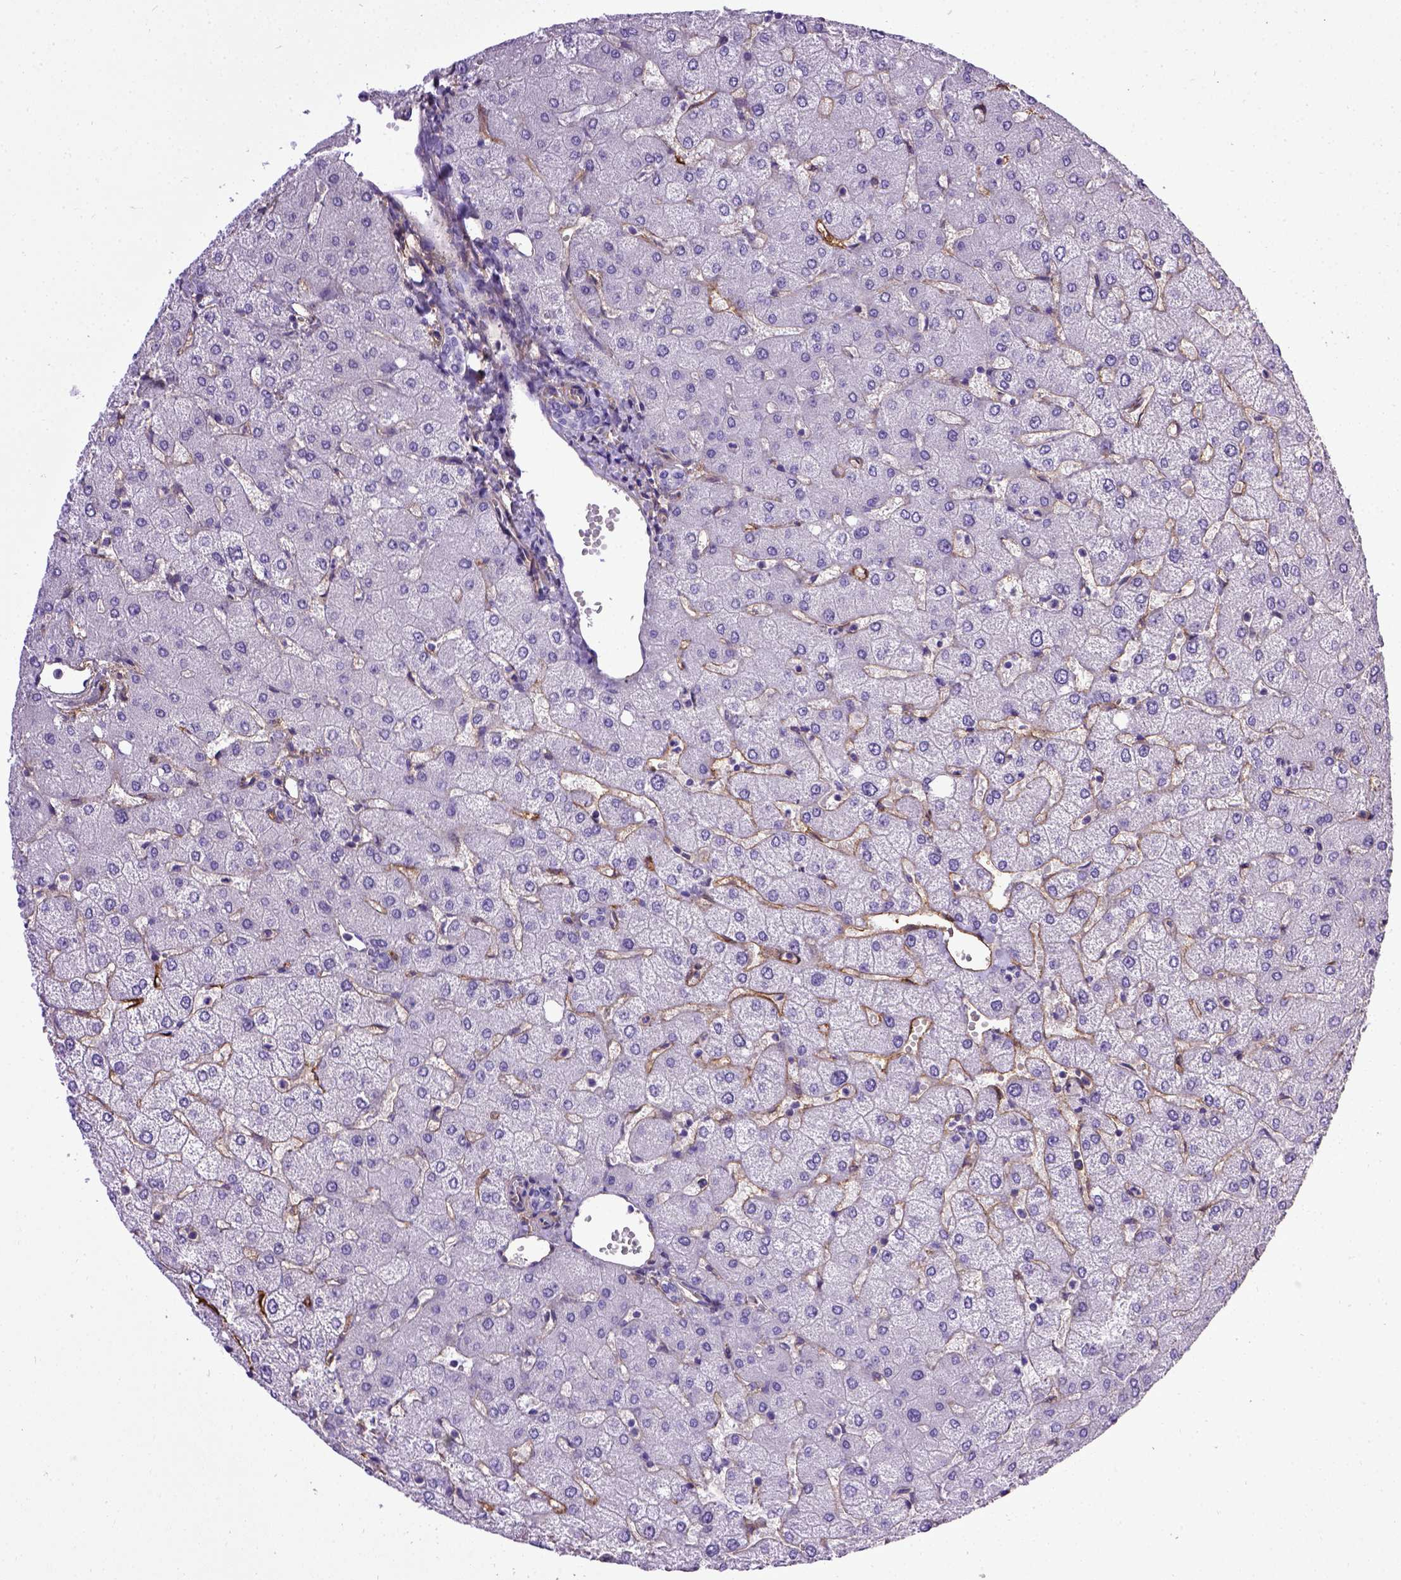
{"staining": {"intensity": "negative", "quantity": "none", "location": "none"}, "tissue": "liver", "cell_type": "Cholangiocytes", "image_type": "normal", "snomed": [{"axis": "morphology", "description": "Normal tissue, NOS"}, {"axis": "topography", "description": "Liver"}], "caption": "The photomicrograph exhibits no significant staining in cholangiocytes of liver.", "gene": "ENG", "patient": {"sex": "female", "age": 54}}